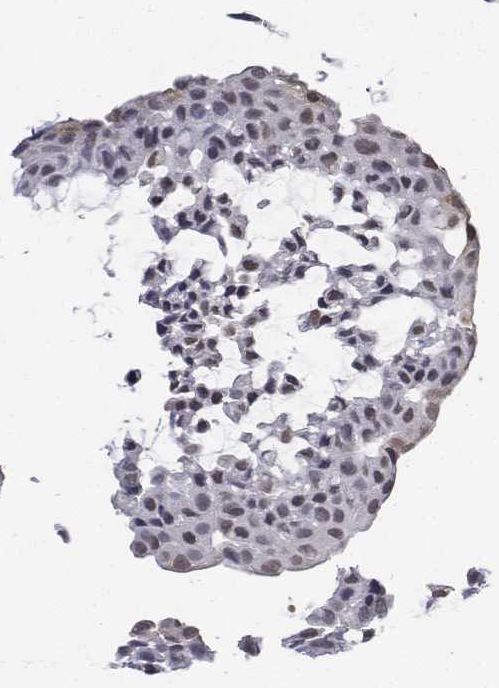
{"staining": {"intensity": "weak", "quantity": "25%-75%", "location": "nuclear"}, "tissue": "urothelial cancer", "cell_type": "Tumor cells", "image_type": "cancer", "snomed": [{"axis": "morphology", "description": "Urothelial carcinoma, NOS"}, {"axis": "topography", "description": "Urinary bladder"}], "caption": "Brown immunohistochemical staining in urothelial cancer reveals weak nuclear staining in approximately 25%-75% of tumor cells. (DAB (3,3'-diaminobenzidine) IHC, brown staining for protein, blue staining for nuclei).", "gene": "ATRX", "patient": {"sex": "male", "age": 84}}